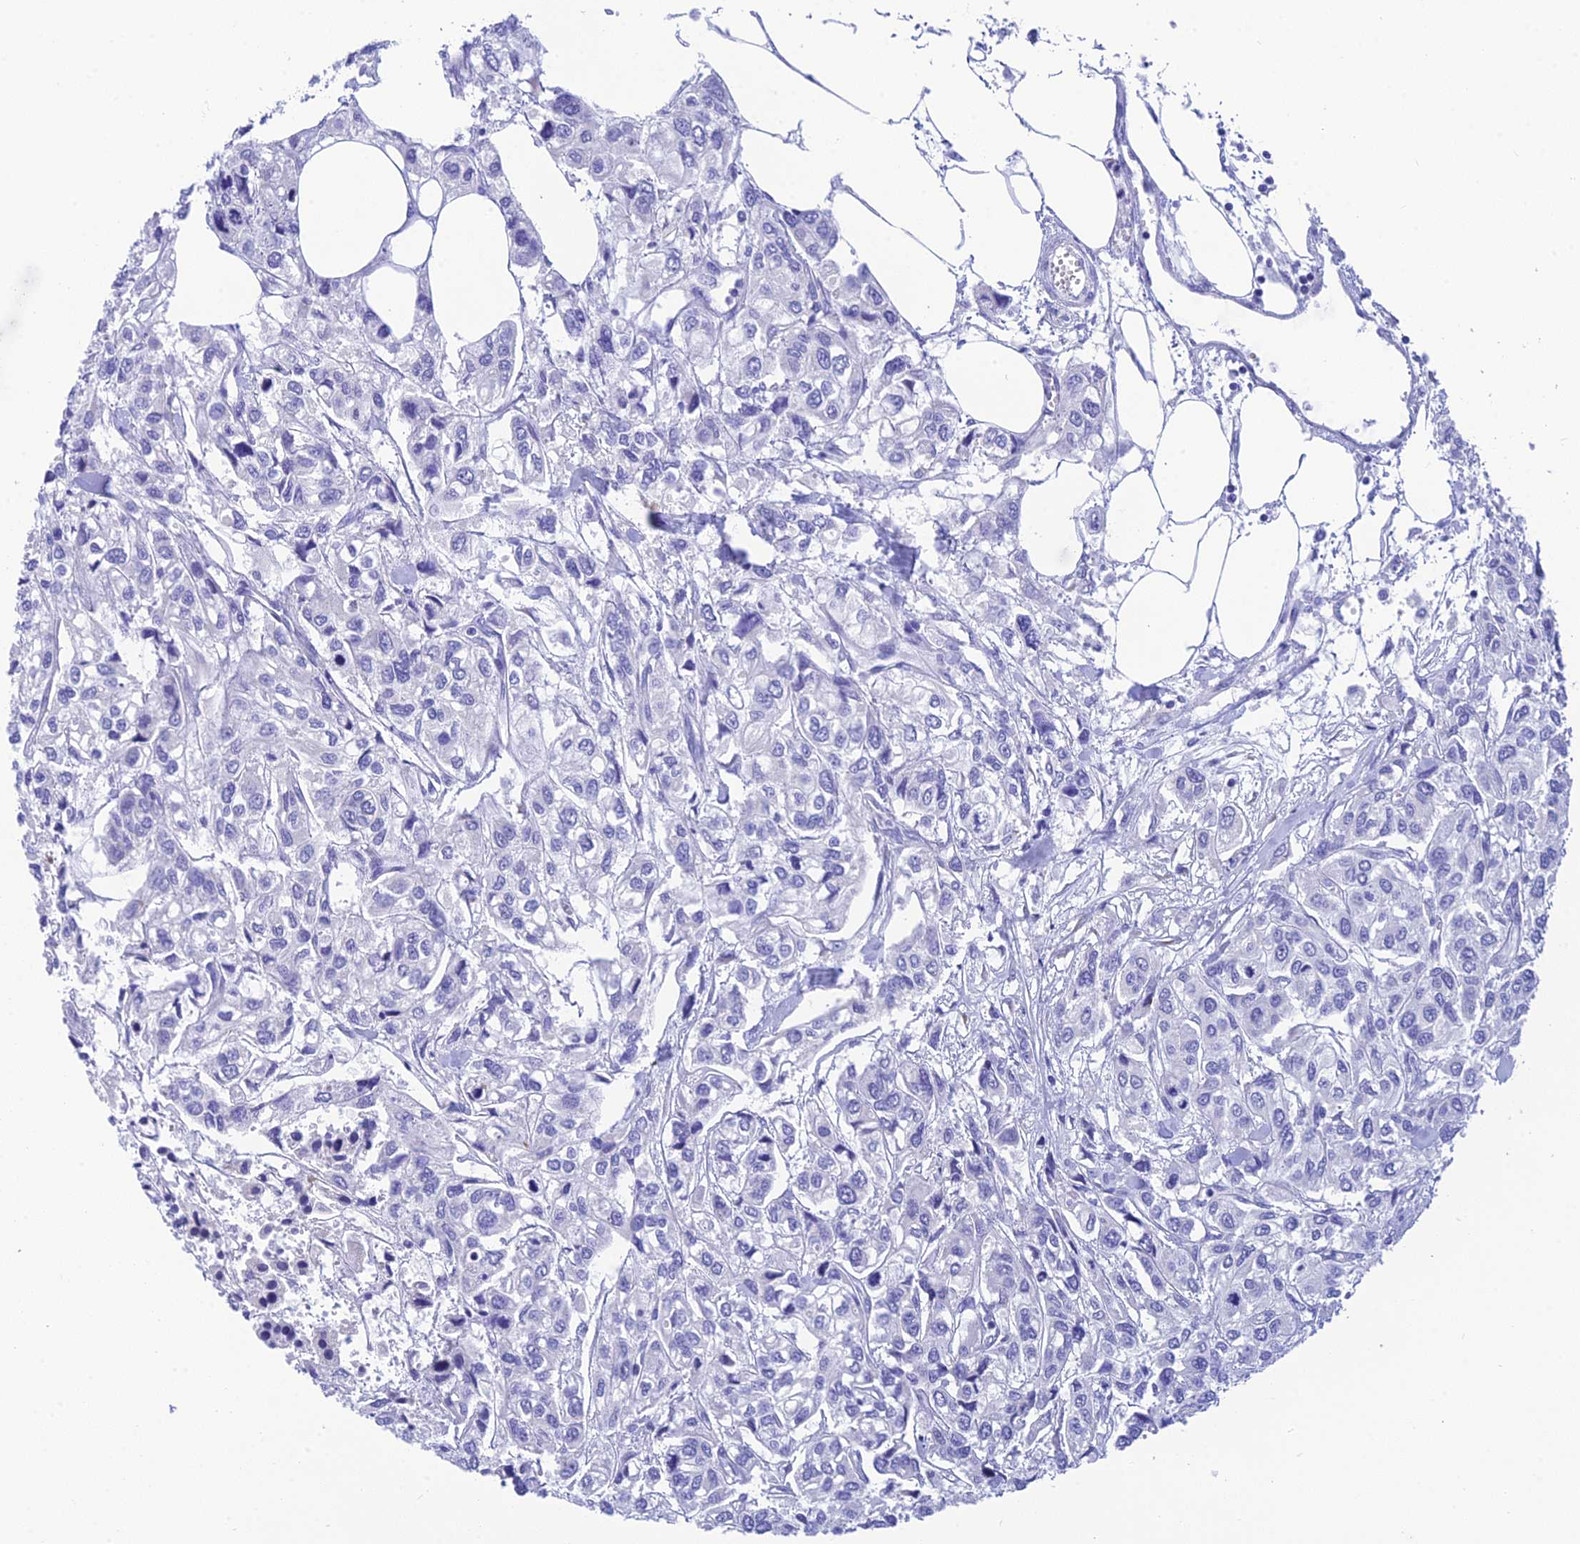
{"staining": {"intensity": "negative", "quantity": "none", "location": "none"}, "tissue": "urothelial cancer", "cell_type": "Tumor cells", "image_type": "cancer", "snomed": [{"axis": "morphology", "description": "Urothelial carcinoma, High grade"}, {"axis": "topography", "description": "Urinary bladder"}], "caption": "Tumor cells are negative for protein expression in human high-grade urothelial carcinoma. Brightfield microscopy of immunohistochemistry stained with DAB (brown) and hematoxylin (blue), captured at high magnification.", "gene": "KDELR3", "patient": {"sex": "male", "age": 67}}